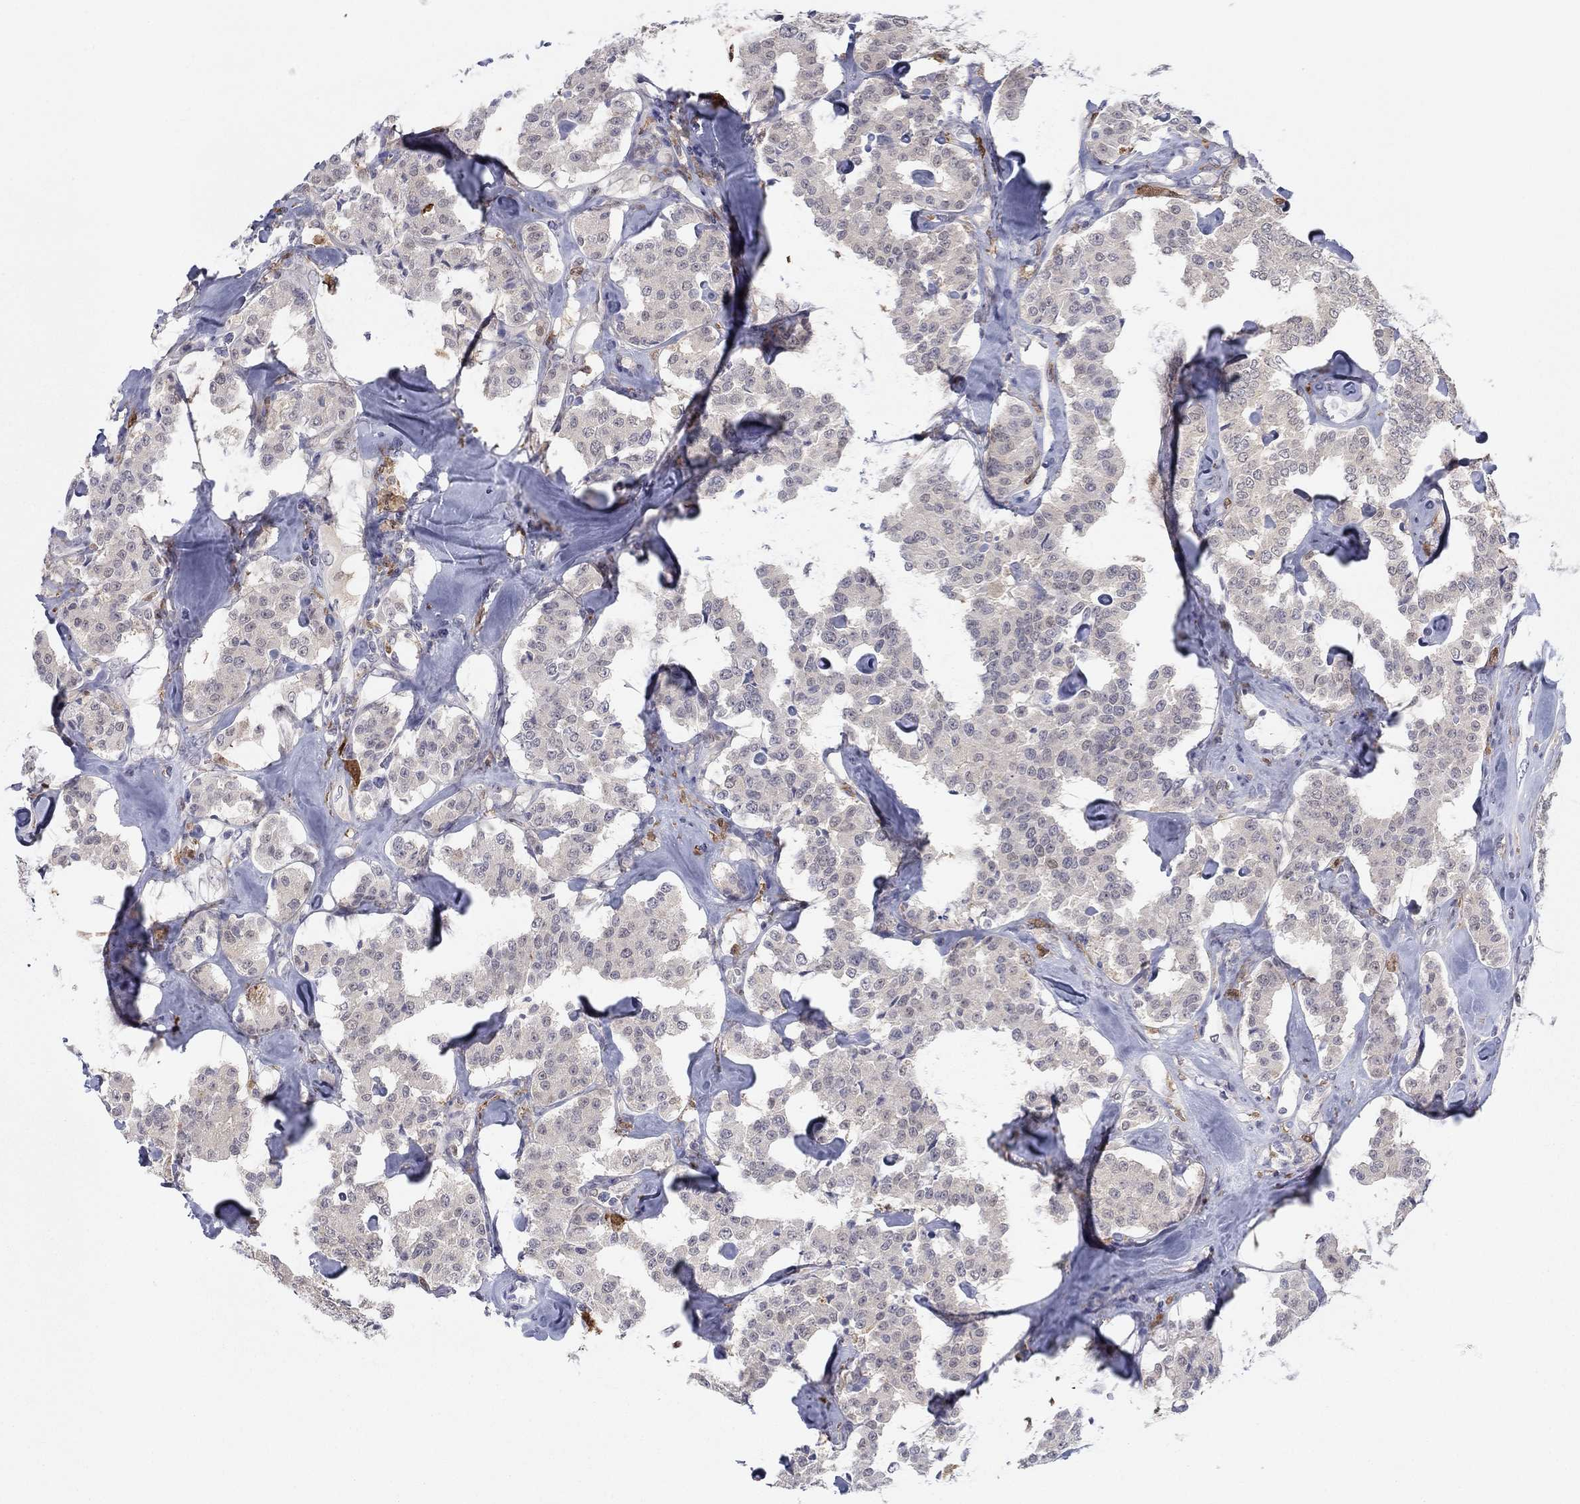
{"staining": {"intensity": "negative", "quantity": "none", "location": "none"}, "tissue": "carcinoid", "cell_type": "Tumor cells", "image_type": "cancer", "snomed": [{"axis": "morphology", "description": "Carcinoid, malignant, NOS"}, {"axis": "topography", "description": "Pancreas"}], "caption": "Immunohistochemical staining of malignant carcinoid shows no significant positivity in tumor cells.", "gene": "PDXK", "patient": {"sex": "male", "age": 41}}